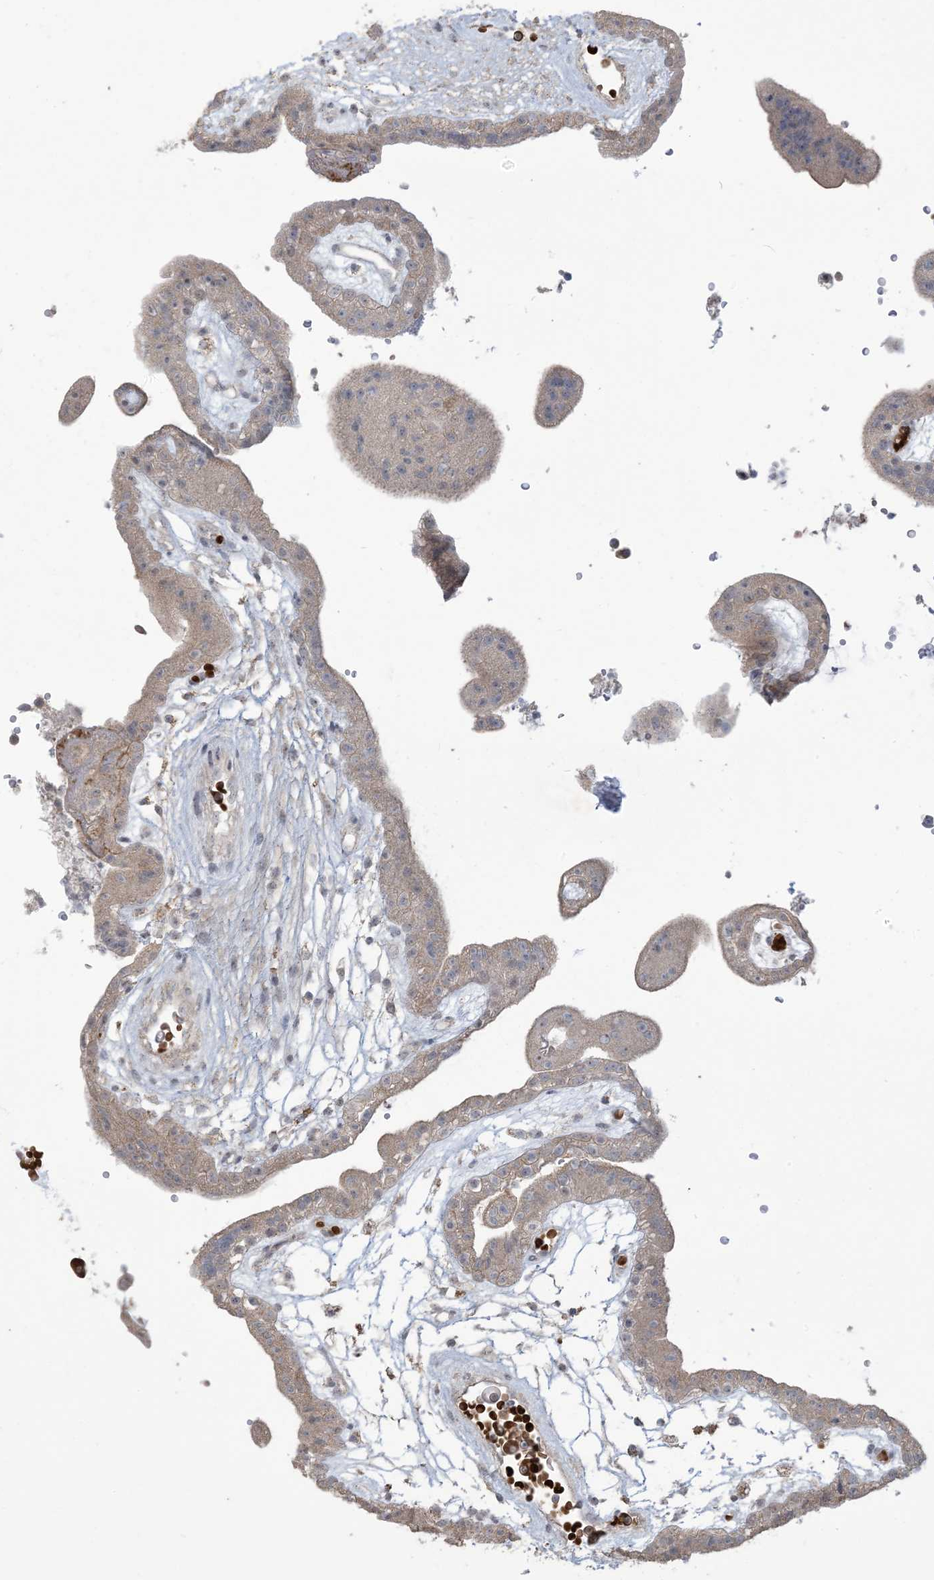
{"staining": {"intensity": "weak", "quantity": "<25%", "location": "cytoplasmic/membranous"}, "tissue": "placenta", "cell_type": "Trophoblastic cells", "image_type": "normal", "snomed": [{"axis": "morphology", "description": "Normal tissue, NOS"}, {"axis": "topography", "description": "Placenta"}], "caption": "Trophoblastic cells show no significant positivity in normal placenta. (DAB immunohistochemistry with hematoxylin counter stain).", "gene": "KLHL18", "patient": {"sex": "female", "age": 18}}